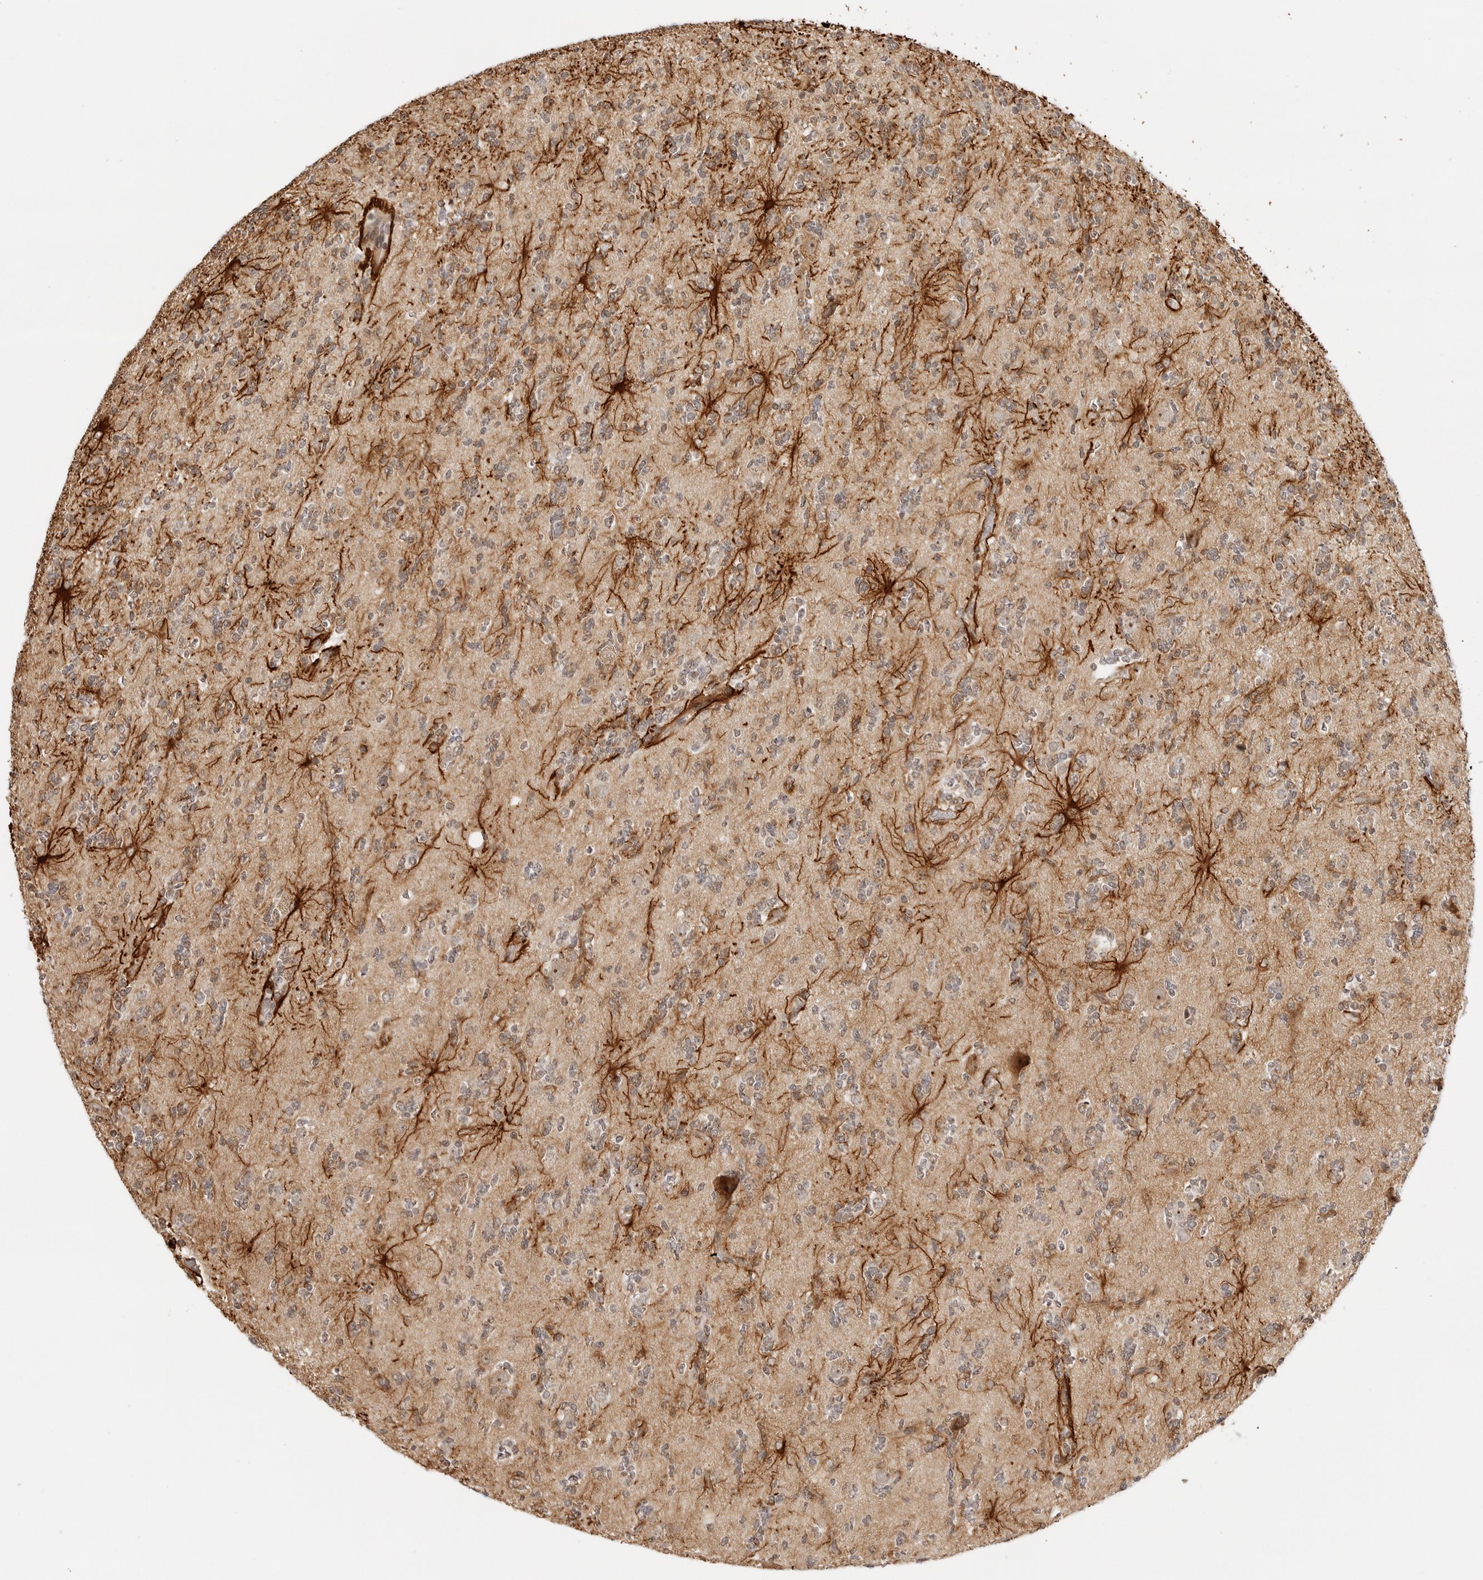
{"staining": {"intensity": "weak", "quantity": "<25%", "location": "cytoplasmic/membranous"}, "tissue": "glioma", "cell_type": "Tumor cells", "image_type": "cancer", "snomed": [{"axis": "morphology", "description": "Glioma, malignant, High grade"}, {"axis": "topography", "description": "Brain"}], "caption": "DAB immunohistochemical staining of glioma exhibits no significant staining in tumor cells.", "gene": "GORAB", "patient": {"sex": "female", "age": 62}}